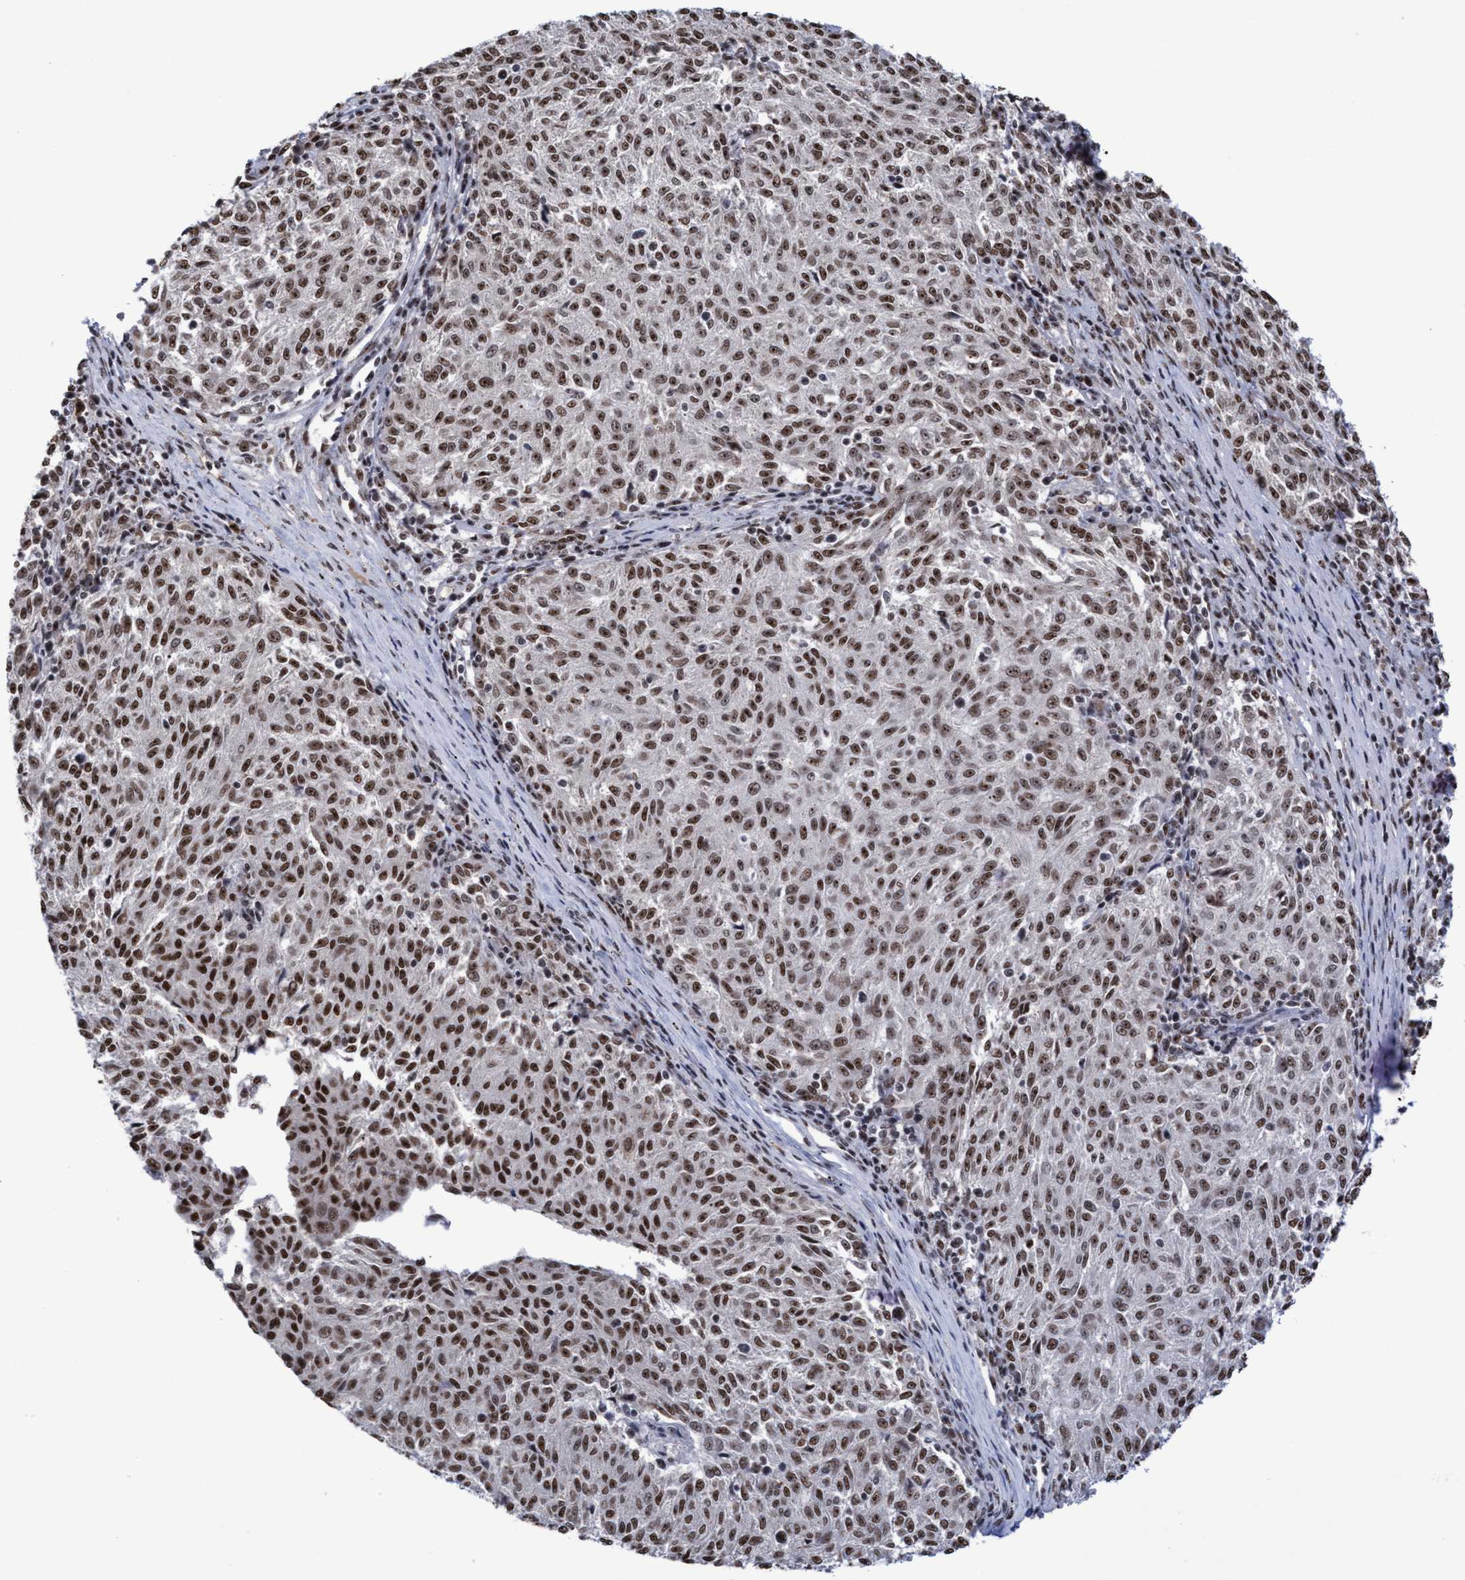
{"staining": {"intensity": "strong", "quantity": ">75%", "location": "nuclear"}, "tissue": "melanoma", "cell_type": "Tumor cells", "image_type": "cancer", "snomed": [{"axis": "morphology", "description": "Malignant melanoma, NOS"}, {"axis": "topography", "description": "Skin"}], "caption": "Immunohistochemical staining of malignant melanoma exhibits strong nuclear protein expression in approximately >75% of tumor cells.", "gene": "EFCAB10", "patient": {"sex": "female", "age": 72}}